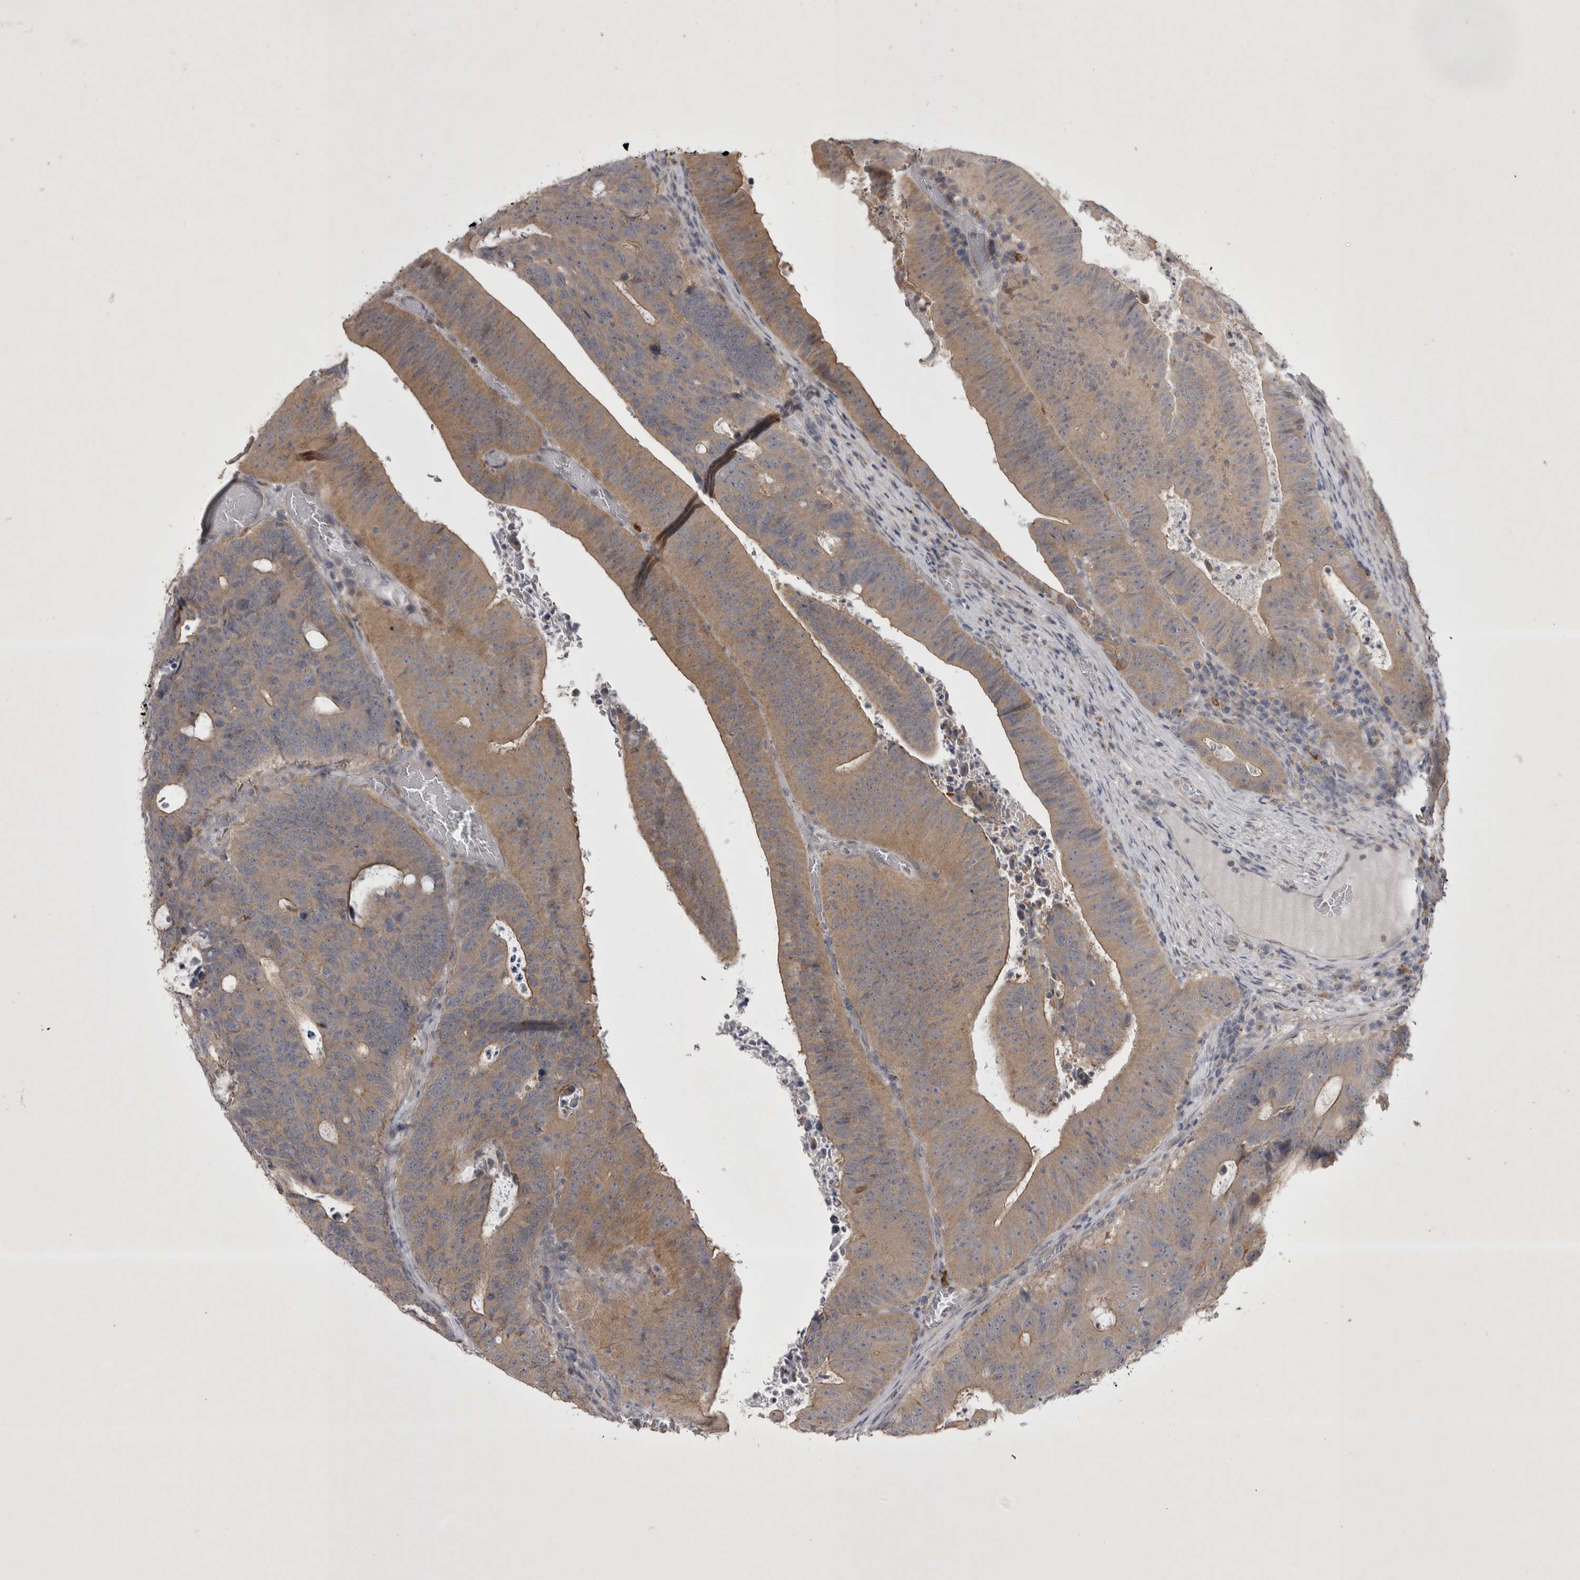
{"staining": {"intensity": "moderate", "quantity": ">75%", "location": "cytoplasmic/membranous"}, "tissue": "colorectal cancer", "cell_type": "Tumor cells", "image_type": "cancer", "snomed": [{"axis": "morphology", "description": "Adenocarcinoma, NOS"}, {"axis": "topography", "description": "Colon"}], "caption": "Colorectal cancer was stained to show a protein in brown. There is medium levels of moderate cytoplasmic/membranous expression in about >75% of tumor cells. The staining was performed using DAB (3,3'-diaminobenzidine), with brown indicating positive protein expression. Nuclei are stained blue with hematoxylin.", "gene": "CTBS", "patient": {"sex": "male", "age": 87}}